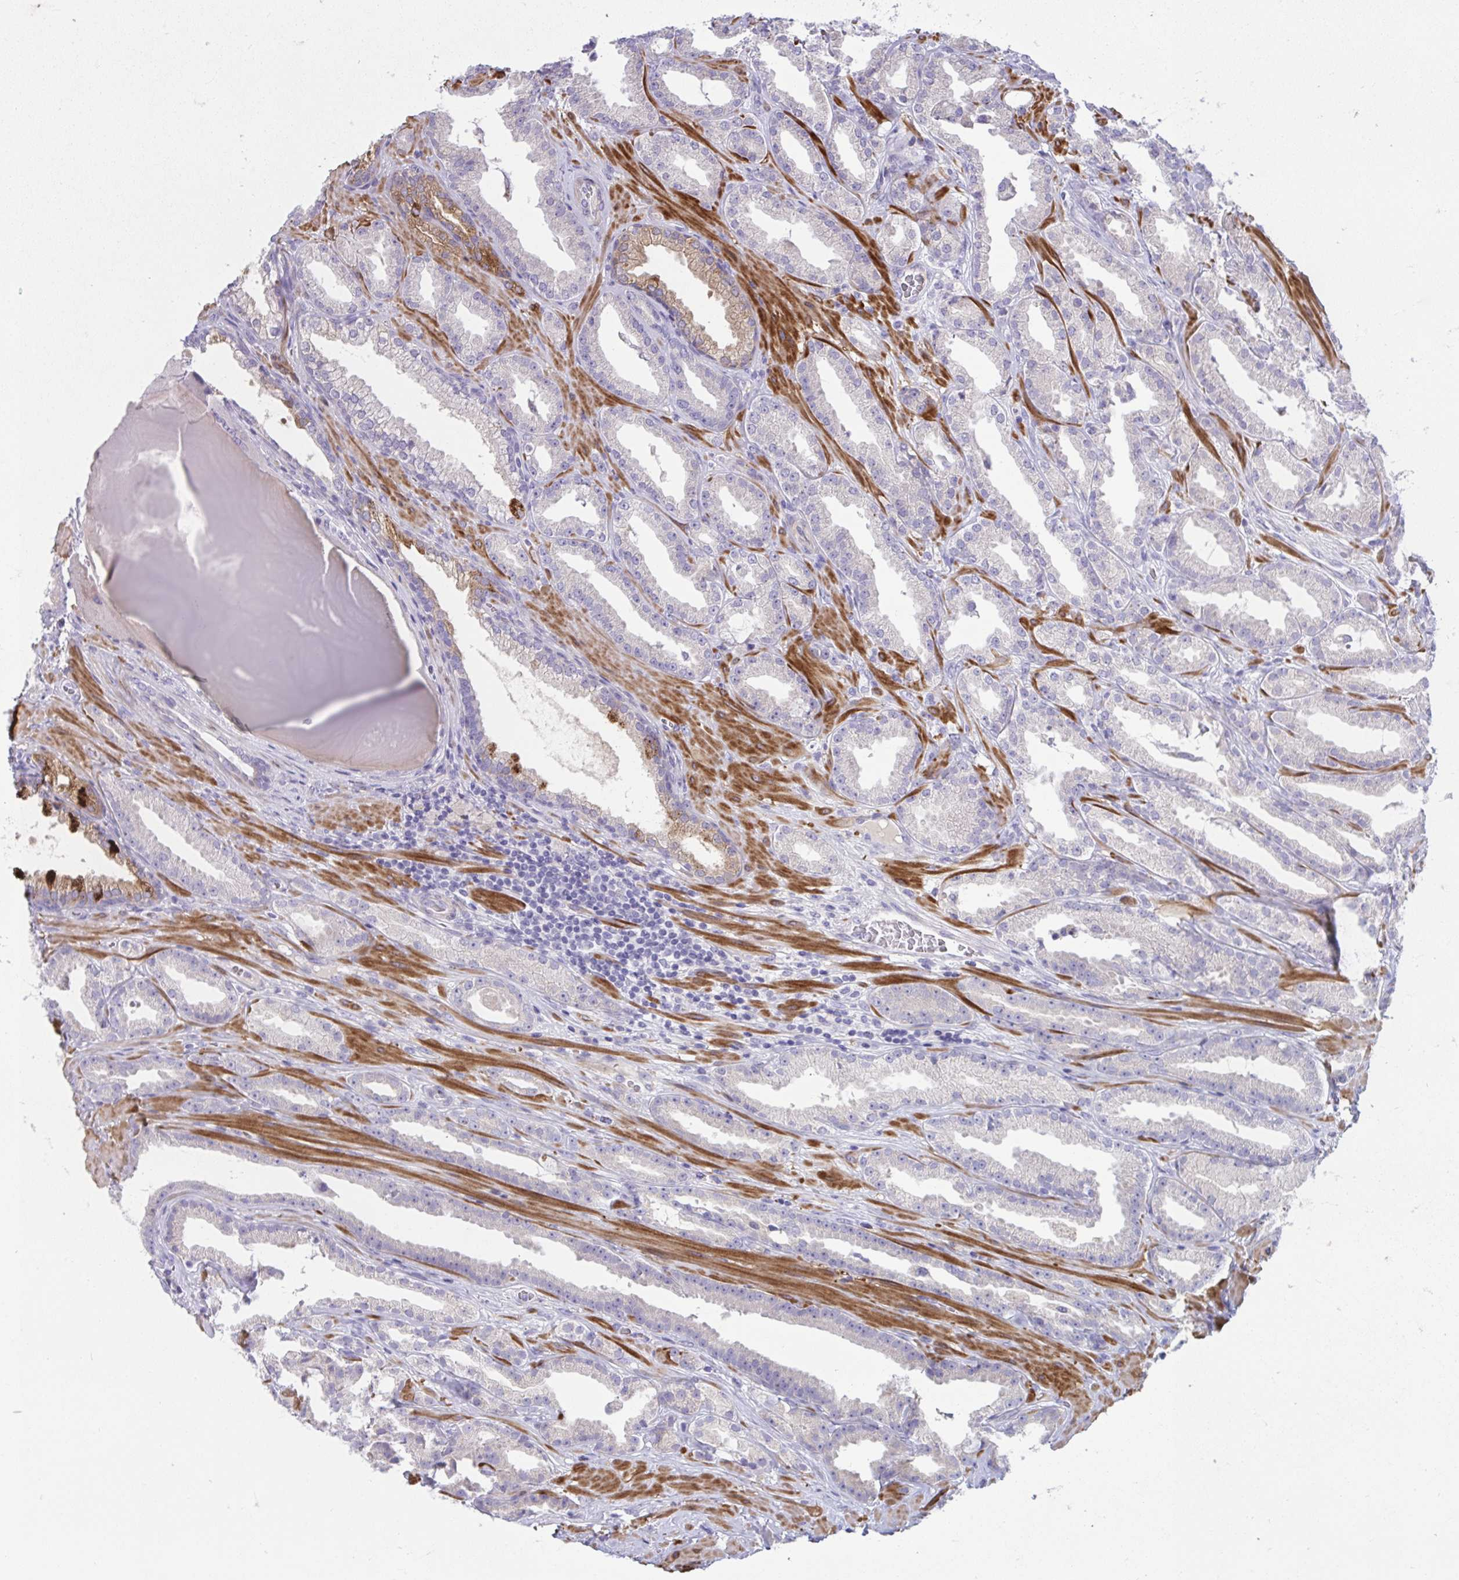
{"staining": {"intensity": "negative", "quantity": "none", "location": "none"}, "tissue": "prostate cancer", "cell_type": "Tumor cells", "image_type": "cancer", "snomed": [{"axis": "morphology", "description": "Adenocarcinoma, Low grade"}, {"axis": "topography", "description": "Prostate"}], "caption": "Image shows no protein positivity in tumor cells of adenocarcinoma (low-grade) (prostate) tissue.", "gene": "PIGZ", "patient": {"sex": "male", "age": 61}}